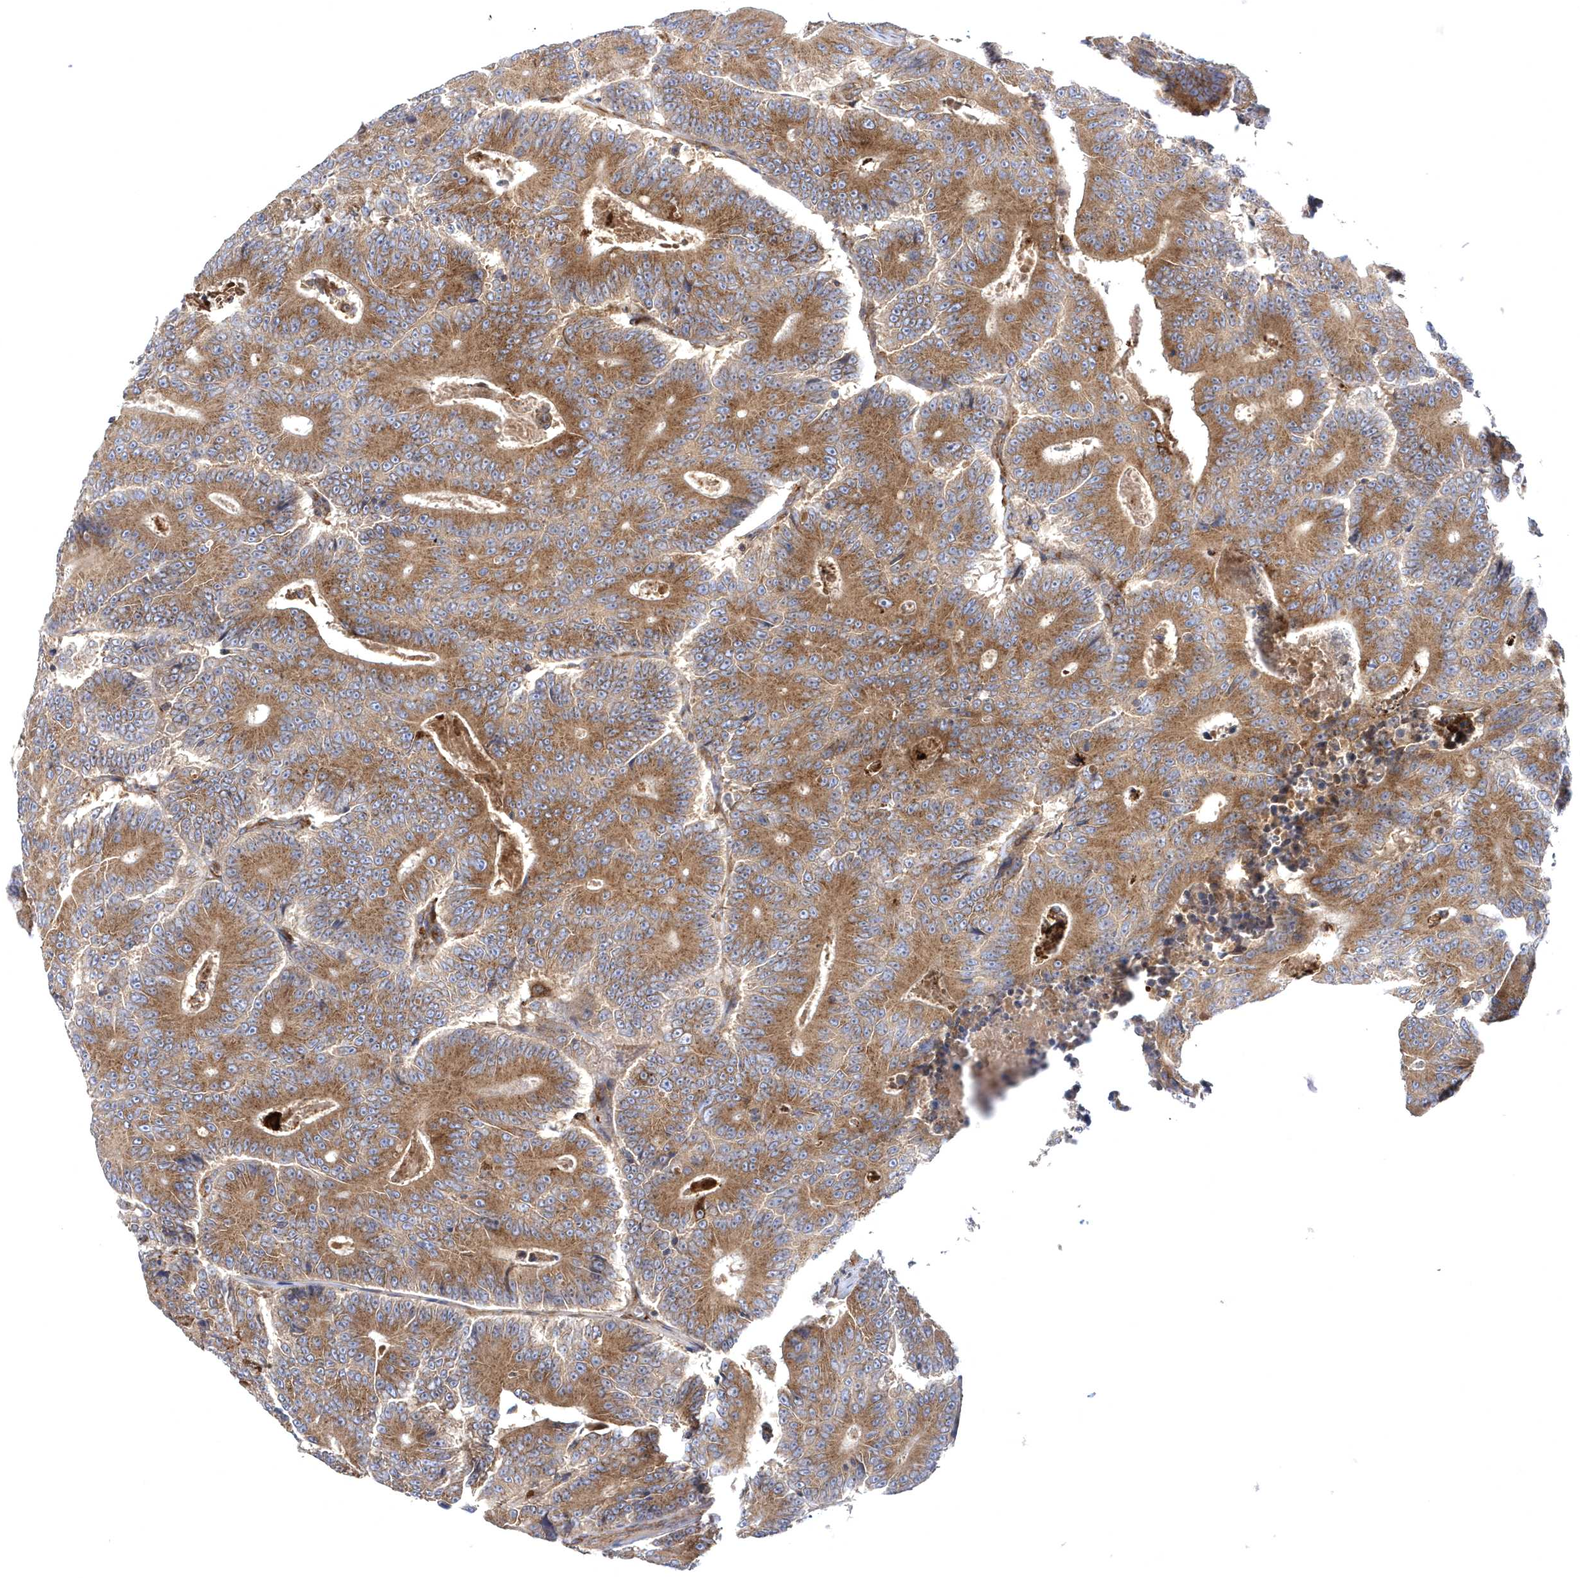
{"staining": {"intensity": "moderate", "quantity": ">75%", "location": "cytoplasmic/membranous"}, "tissue": "colorectal cancer", "cell_type": "Tumor cells", "image_type": "cancer", "snomed": [{"axis": "morphology", "description": "Adenocarcinoma, NOS"}, {"axis": "topography", "description": "Colon"}], "caption": "Protein staining of adenocarcinoma (colorectal) tissue reveals moderate cytoplasmic/membranous expression in about >75% of tumor cells.", "gene": "COPB2", "patient": {"sex": "male", "age": 83}}